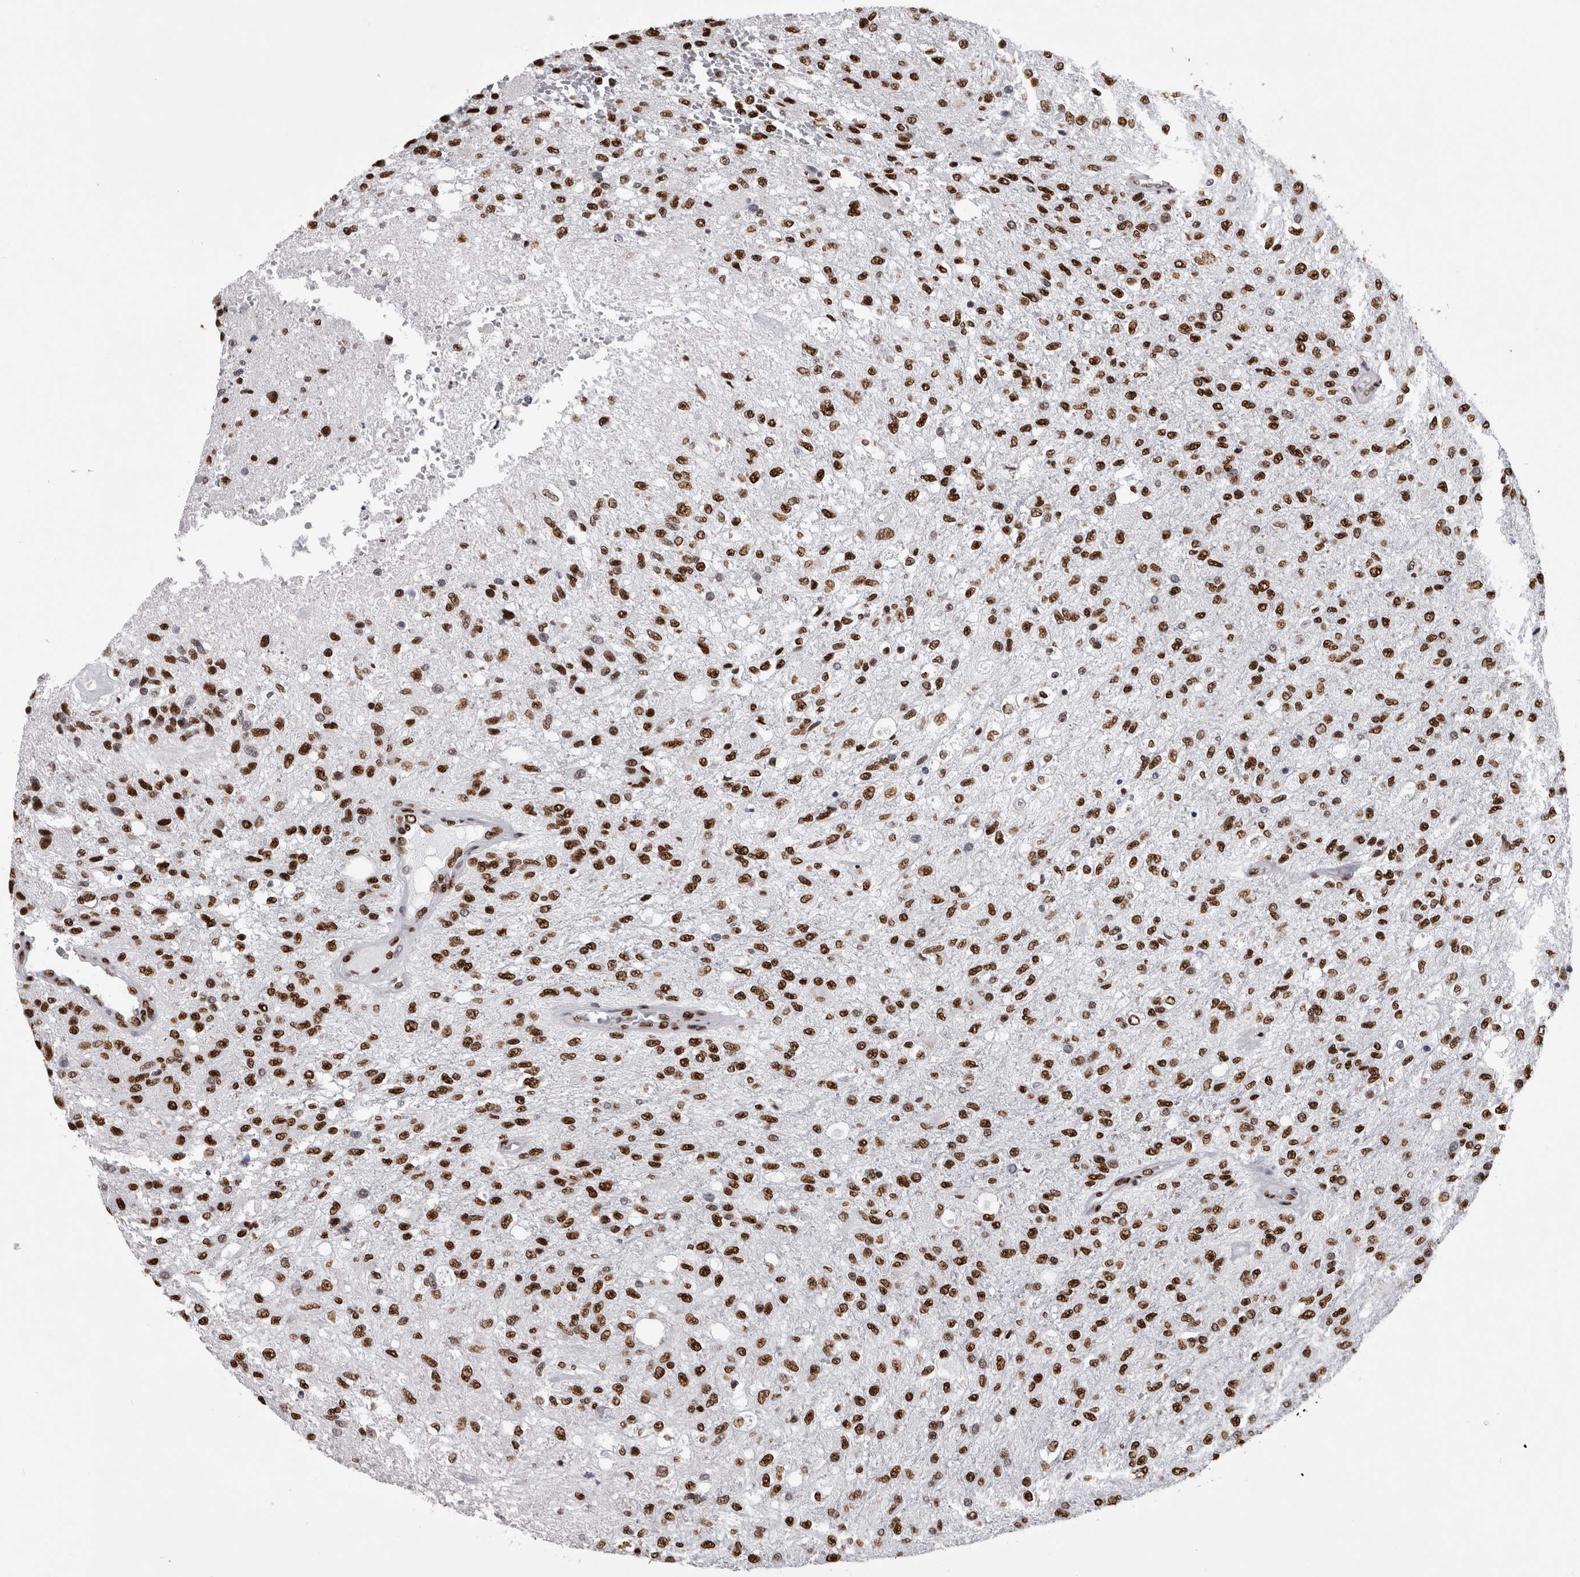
{"staining": {"intensity": "strong", "quantity": ">75%", "location": "nuclear"}, "tissue": "glioma", "cell_type": "Tumor cells", "image_type": "cancer", "snomed": [{"axis": "morphology", "description": "Normal tissue, NOS"}, {"axis": "morphology", "description": "Glioma, malignant, High grade"}, {"axis": "topography", "description": "Cerebral cortex"}], "caption": "Strong nuclear protein expression is present in approximately >75% of tumor cells in glioma.", "gene": "ALPK3", "patient": {"sex": "male", "age": 77}}